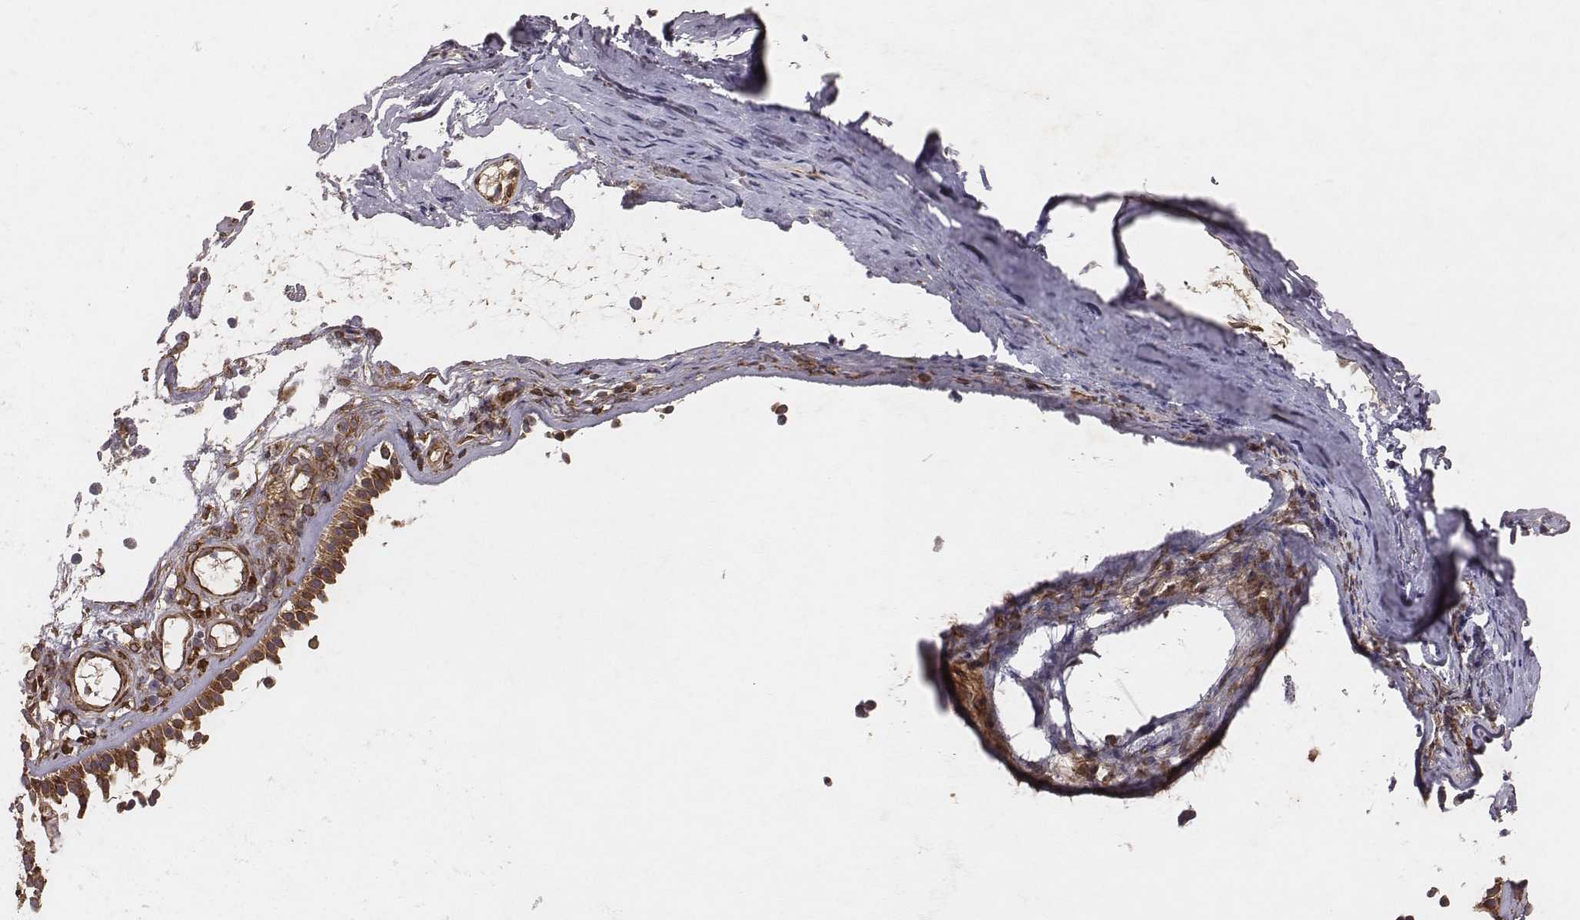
{"staining": {"intensity": "strong", "quantity": ">75%", "location": "cytoplasmic/membranous"}, "tissue": "nasopharynx", "cell_type": "Respiratory epithelial cells", "image_type": "normal", "snomed": [{"axis": "morphology", "description": "Normal tissue, NOS"}, {"axis": "topography", "description": "Nasopharynx"}], "caption": "Respiratory epithelial cells exhibit high levels of strong cytoplasmic/membranous positivity in approximately >75% of cells in normal nasopharynx.", "gene": "TXLNA", "patient": {"sex": "male", "age": 68}}